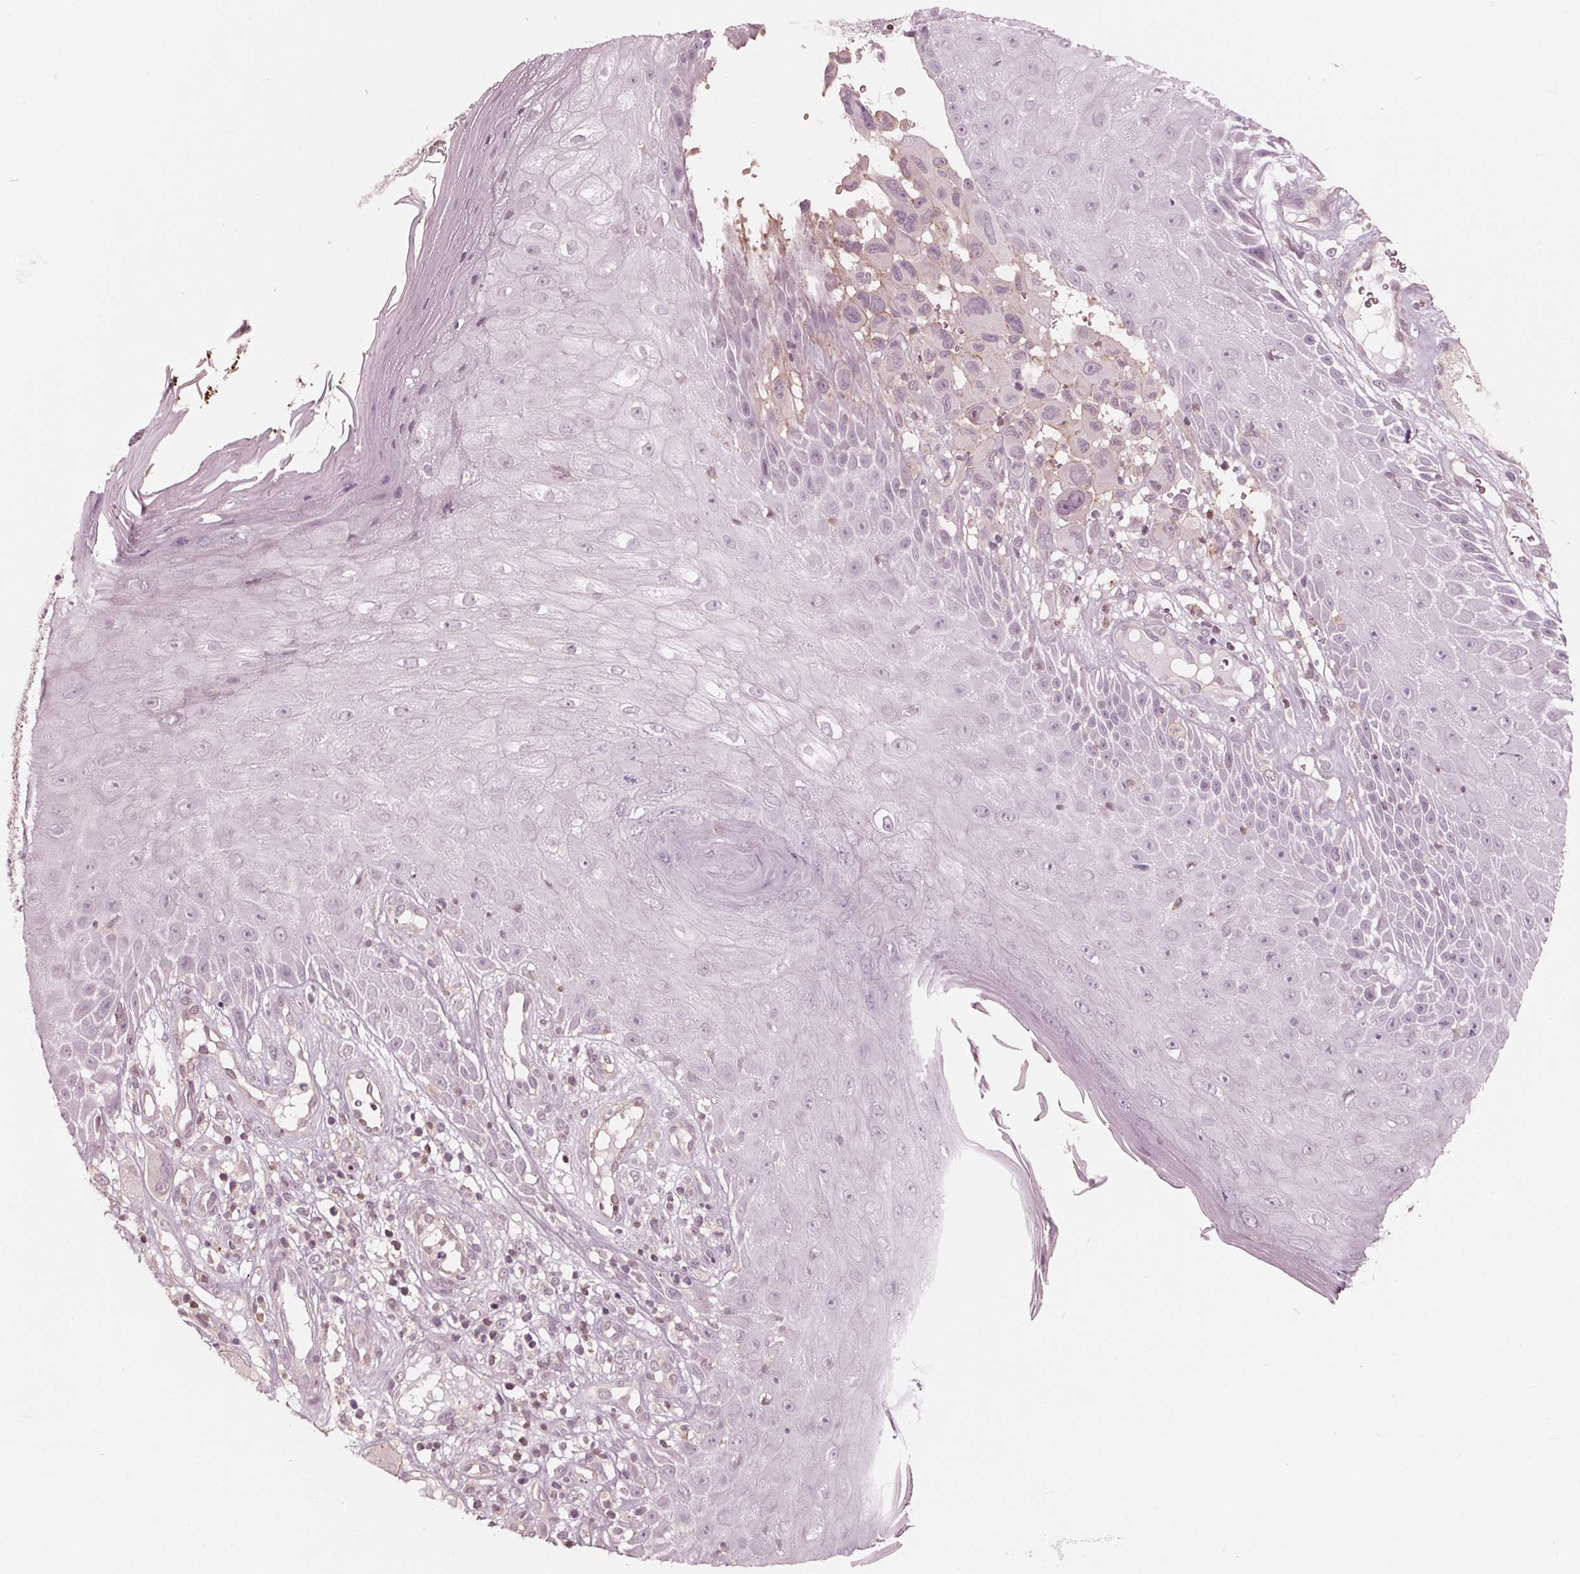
{"staining": {"intensity": "negative", "quantity": "none", "location": "none"}, "tissue": "melanoma", "cell_type": "Tumor cells", "image_type": "cancer", "snomed": [{"axis": "morphology", "description": "Malignant melanoma, NOS"}, {"axis": "topography", "description": "Skin"}], "caption": "Image shows no significant protein positivity in tumor cells of malignant melanoma. (DAB (3,3'-diaminobenzidine) immunohistochemistry, high magnification).", "gene": "ING3", "patient": {"sex": "male", "age": 68}}